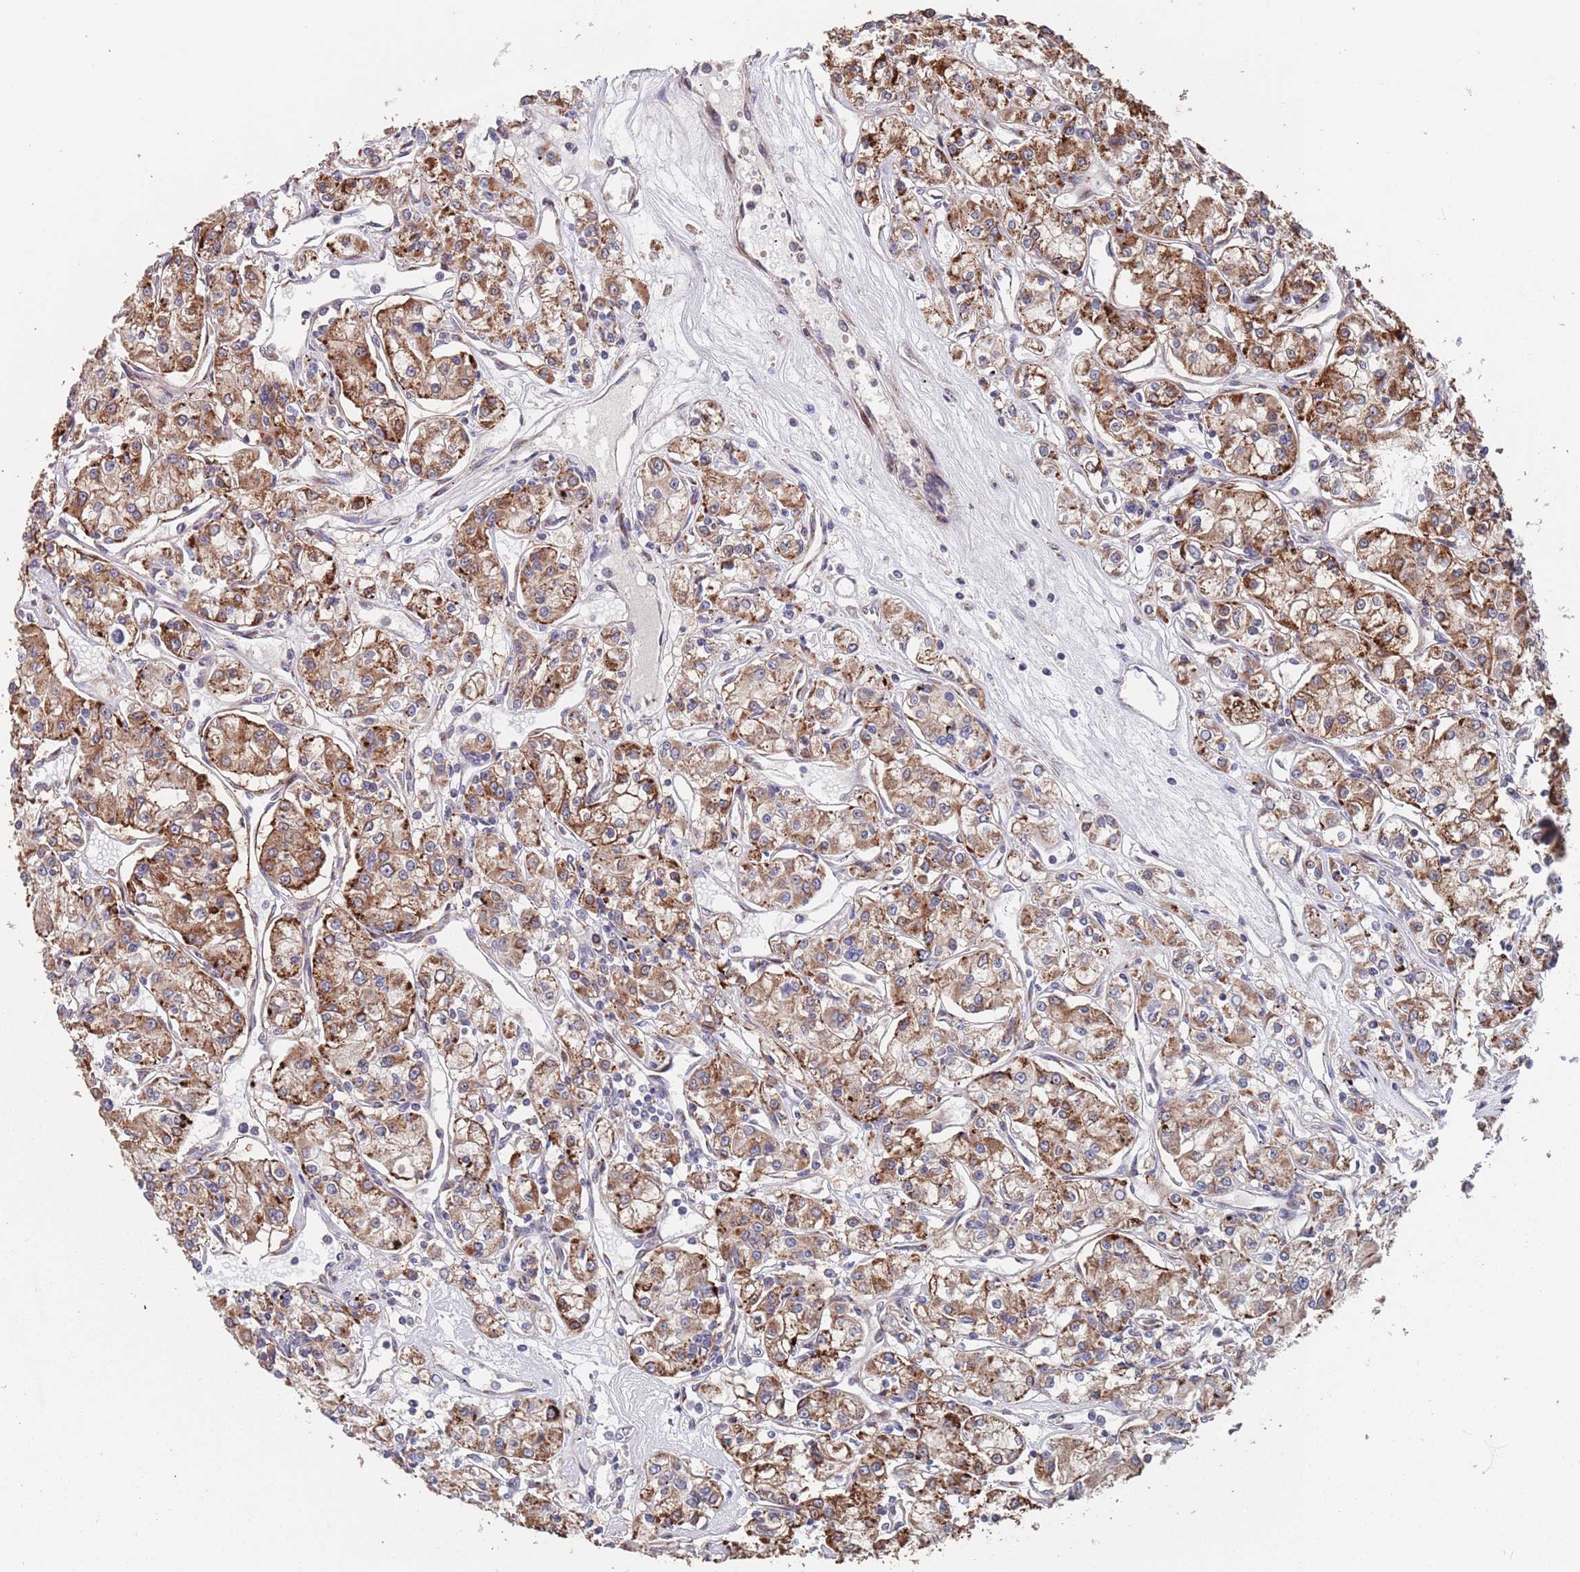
{"staining": {"intensity": "moderate", "quantity": ">75%", "location": "cytoplasmic/membranous"}, "tissue": "renal cancer", "cell_type": "Tumor cells", "image_type": "cancer", "snomed": [{"axis": "morphology", "description": "Adenocarcinoma, NOS"}, {"axis": "topography", "description": "Kidney"}], "caption": "IHC histopathology image of adenocarcinoma (renal) stained for a protein (brown), which shows medium levels of moderate cytoplasmic/membranous expression in approximately >75% of tumor cells.", "gene": "UNC45A", "patient": {"sex": "female", "age": 59}}